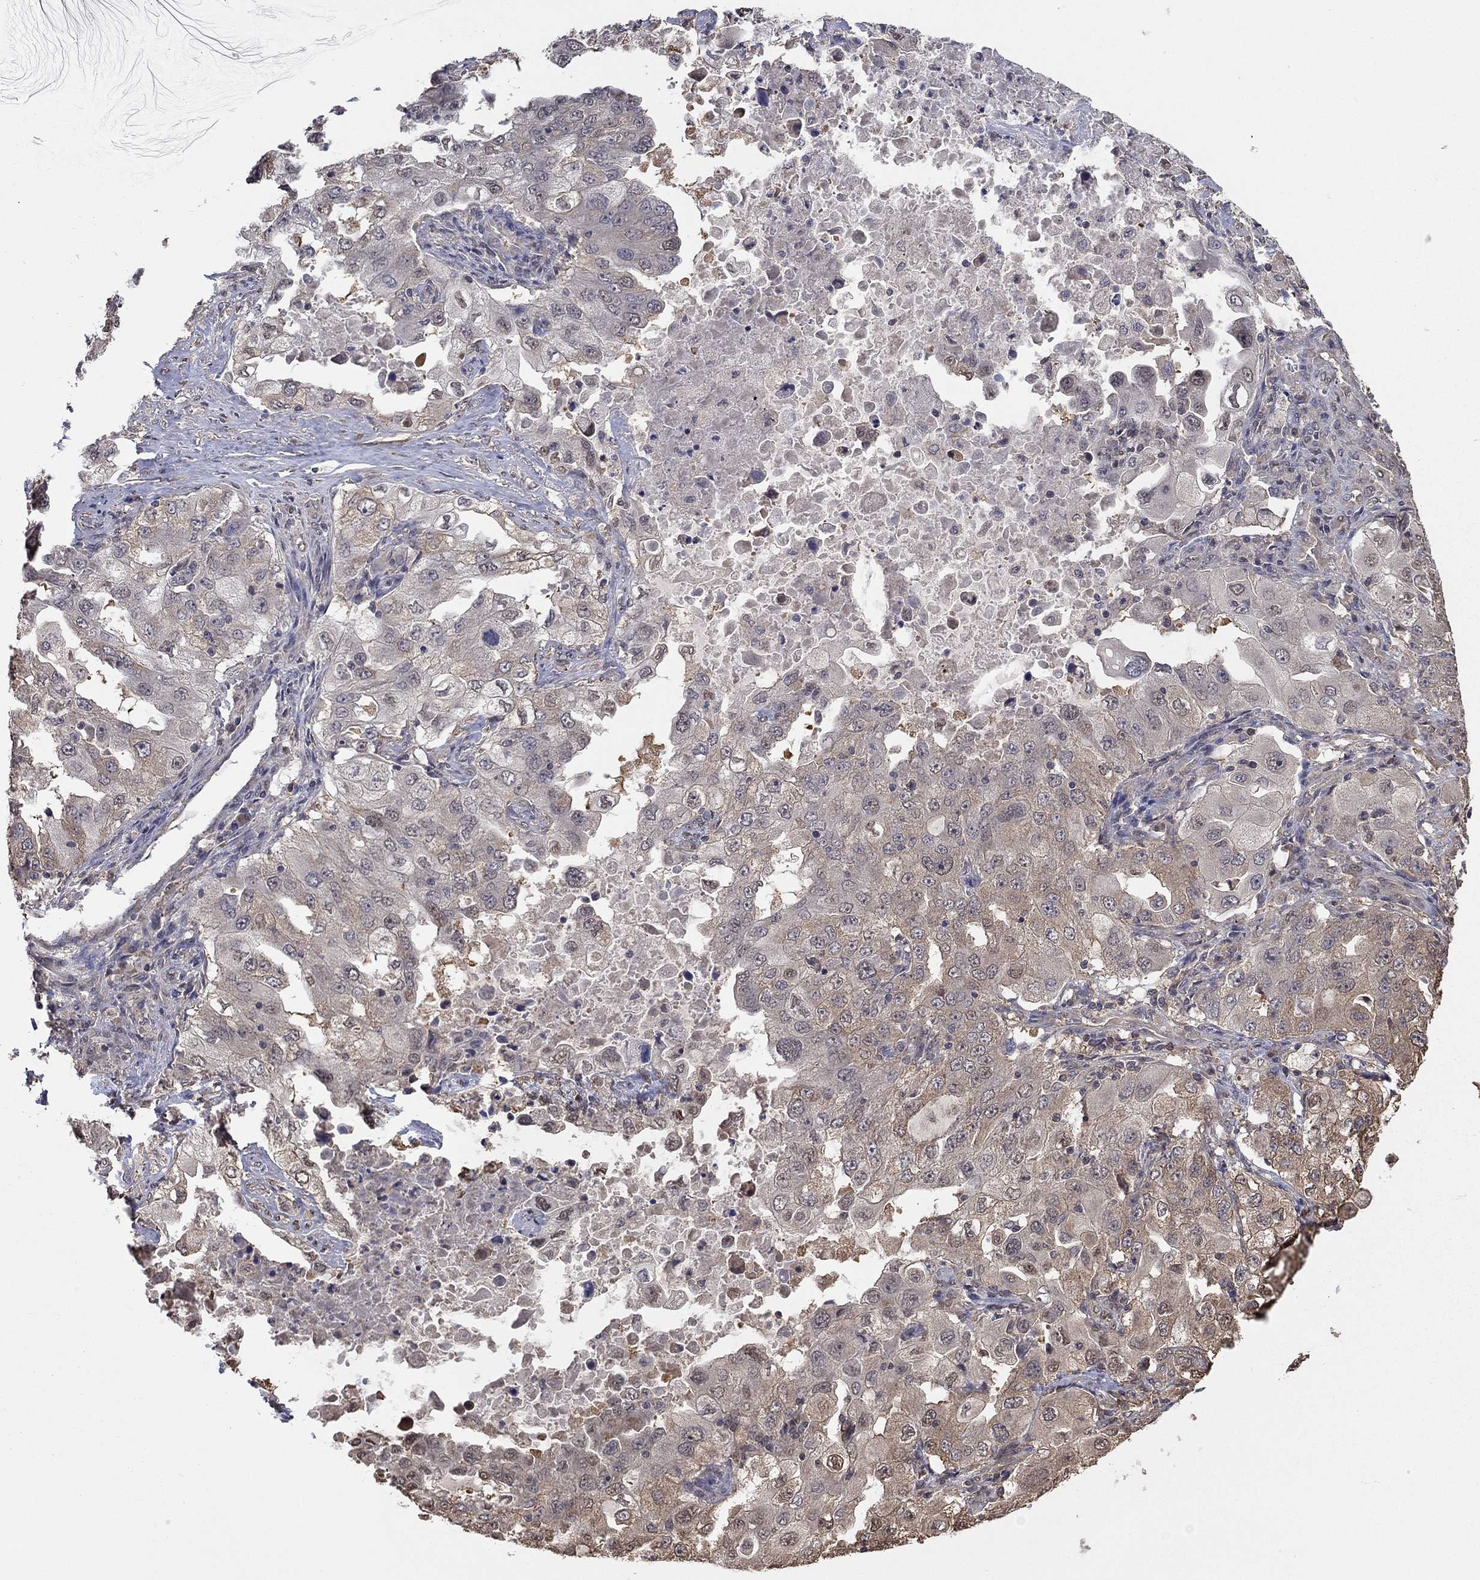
{"staining": {"intensity": "weak", "quantity": "25%-75%", "location": "cytoplasmic/membranous"}, "tissue": "lung cancer", "cell_type": "Tumor cells", "image_type": "cancer", "snomed": [{"axis": "morphology", "description": "Adenocarcinoma, NOS"}, {"axis": "topography", "description": "Lung"}], "caption": "This histopathology image shows IHC staining of lung cancer (adenocarcinoma), with low weak cytoplasmic/membranous expression in approximately 25%-75% of tumor cells.", "gene": "RNF114", "patient": {"sex": "female", "age": 61}}